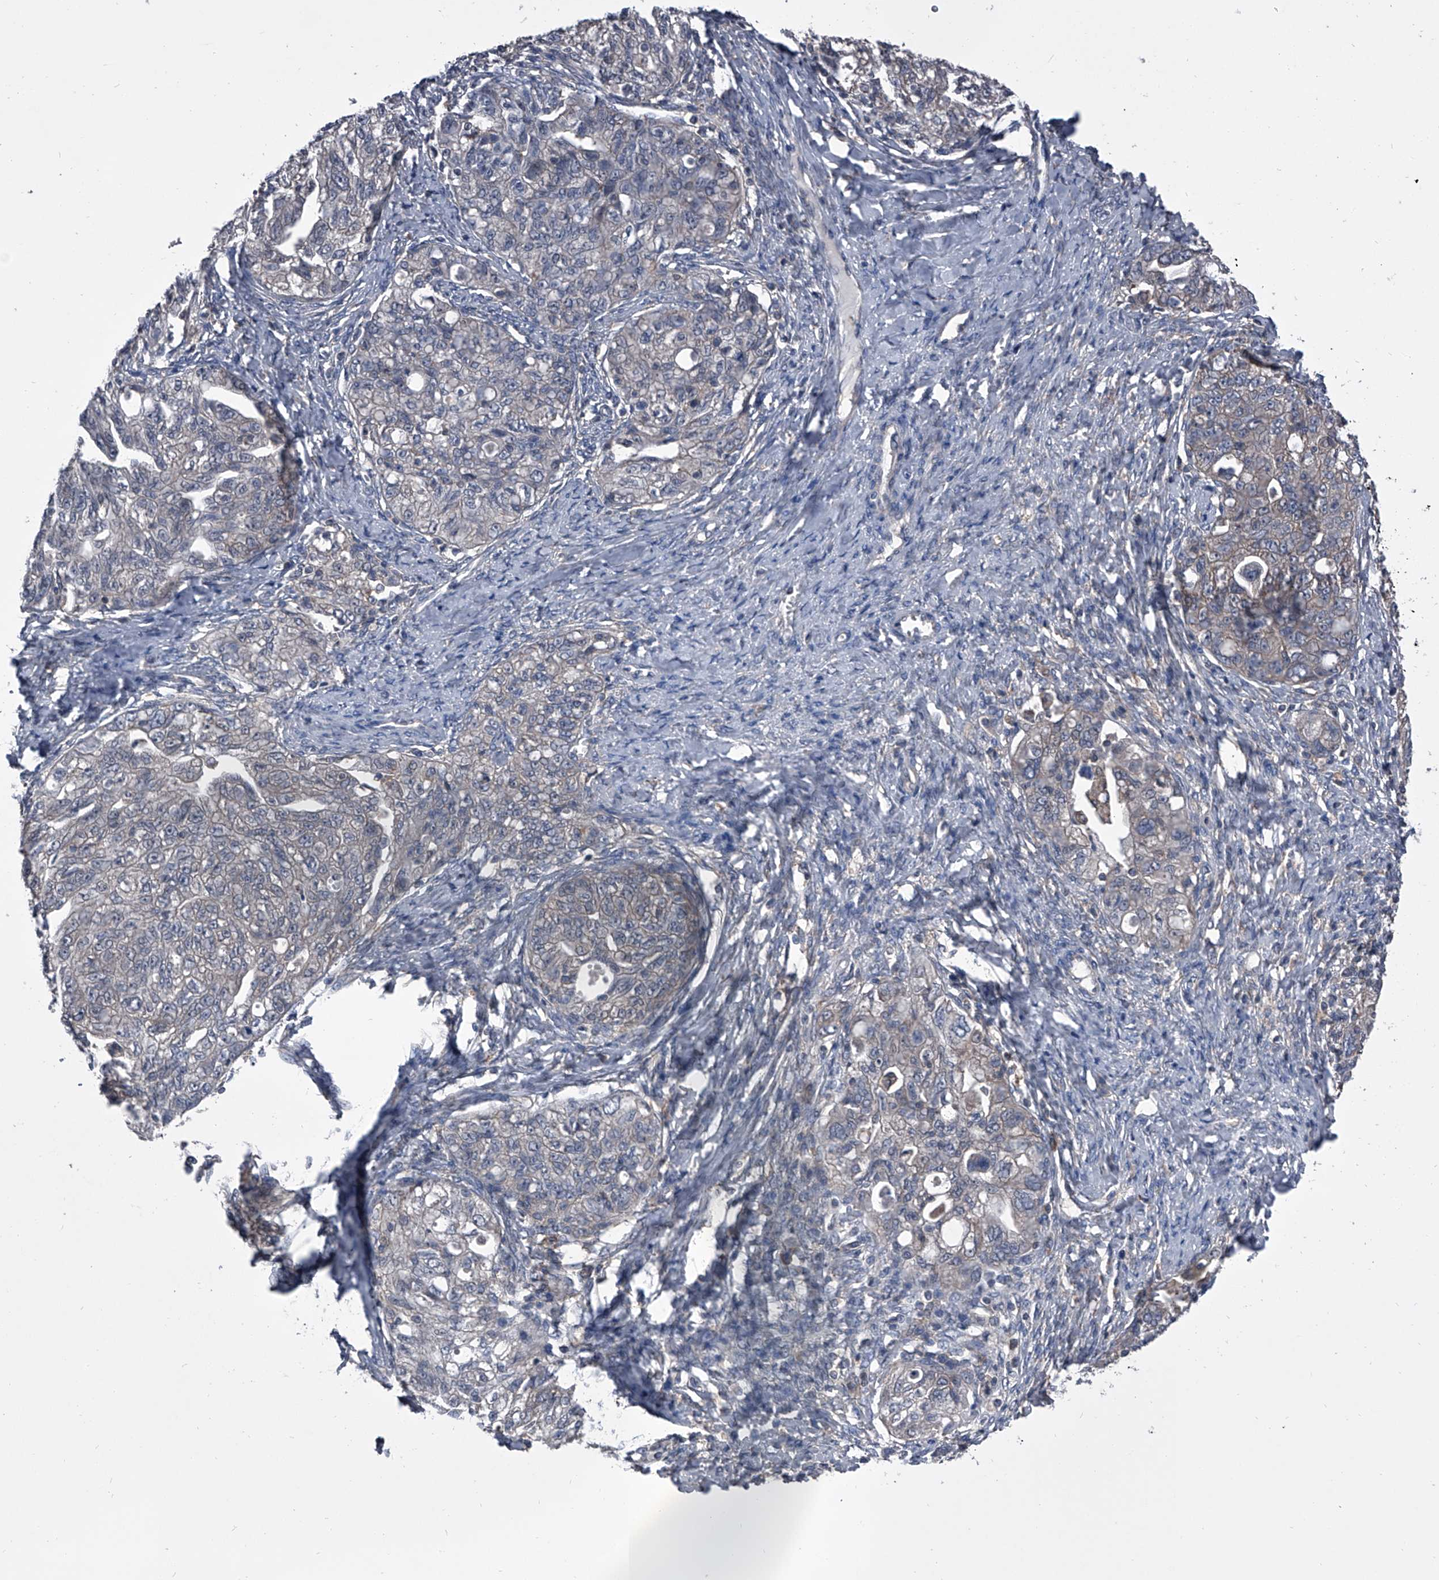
{"staining": {"intensity": "weak", "quantity": "<25%", "location": "cytoplasmic/membranous"}, "tissue": "ovarian cancer", "cell_type": "Tumor cells", "image_type": "cancer", "snomed": [{"axis": "morphology", "description": "Carcinoma, NOS"}, {"axis": "morphology", "description": "Cystadenocarcinoma, serous, NOS"}, {"axis": "topography", "description": "Ovary"}], "caption": "The photomicrograph reveals no significant expression in tumor cells of ovarian carcinoma.", "gene": "PIP5K1A", "patient": {"sex": "female", "age": 69}}